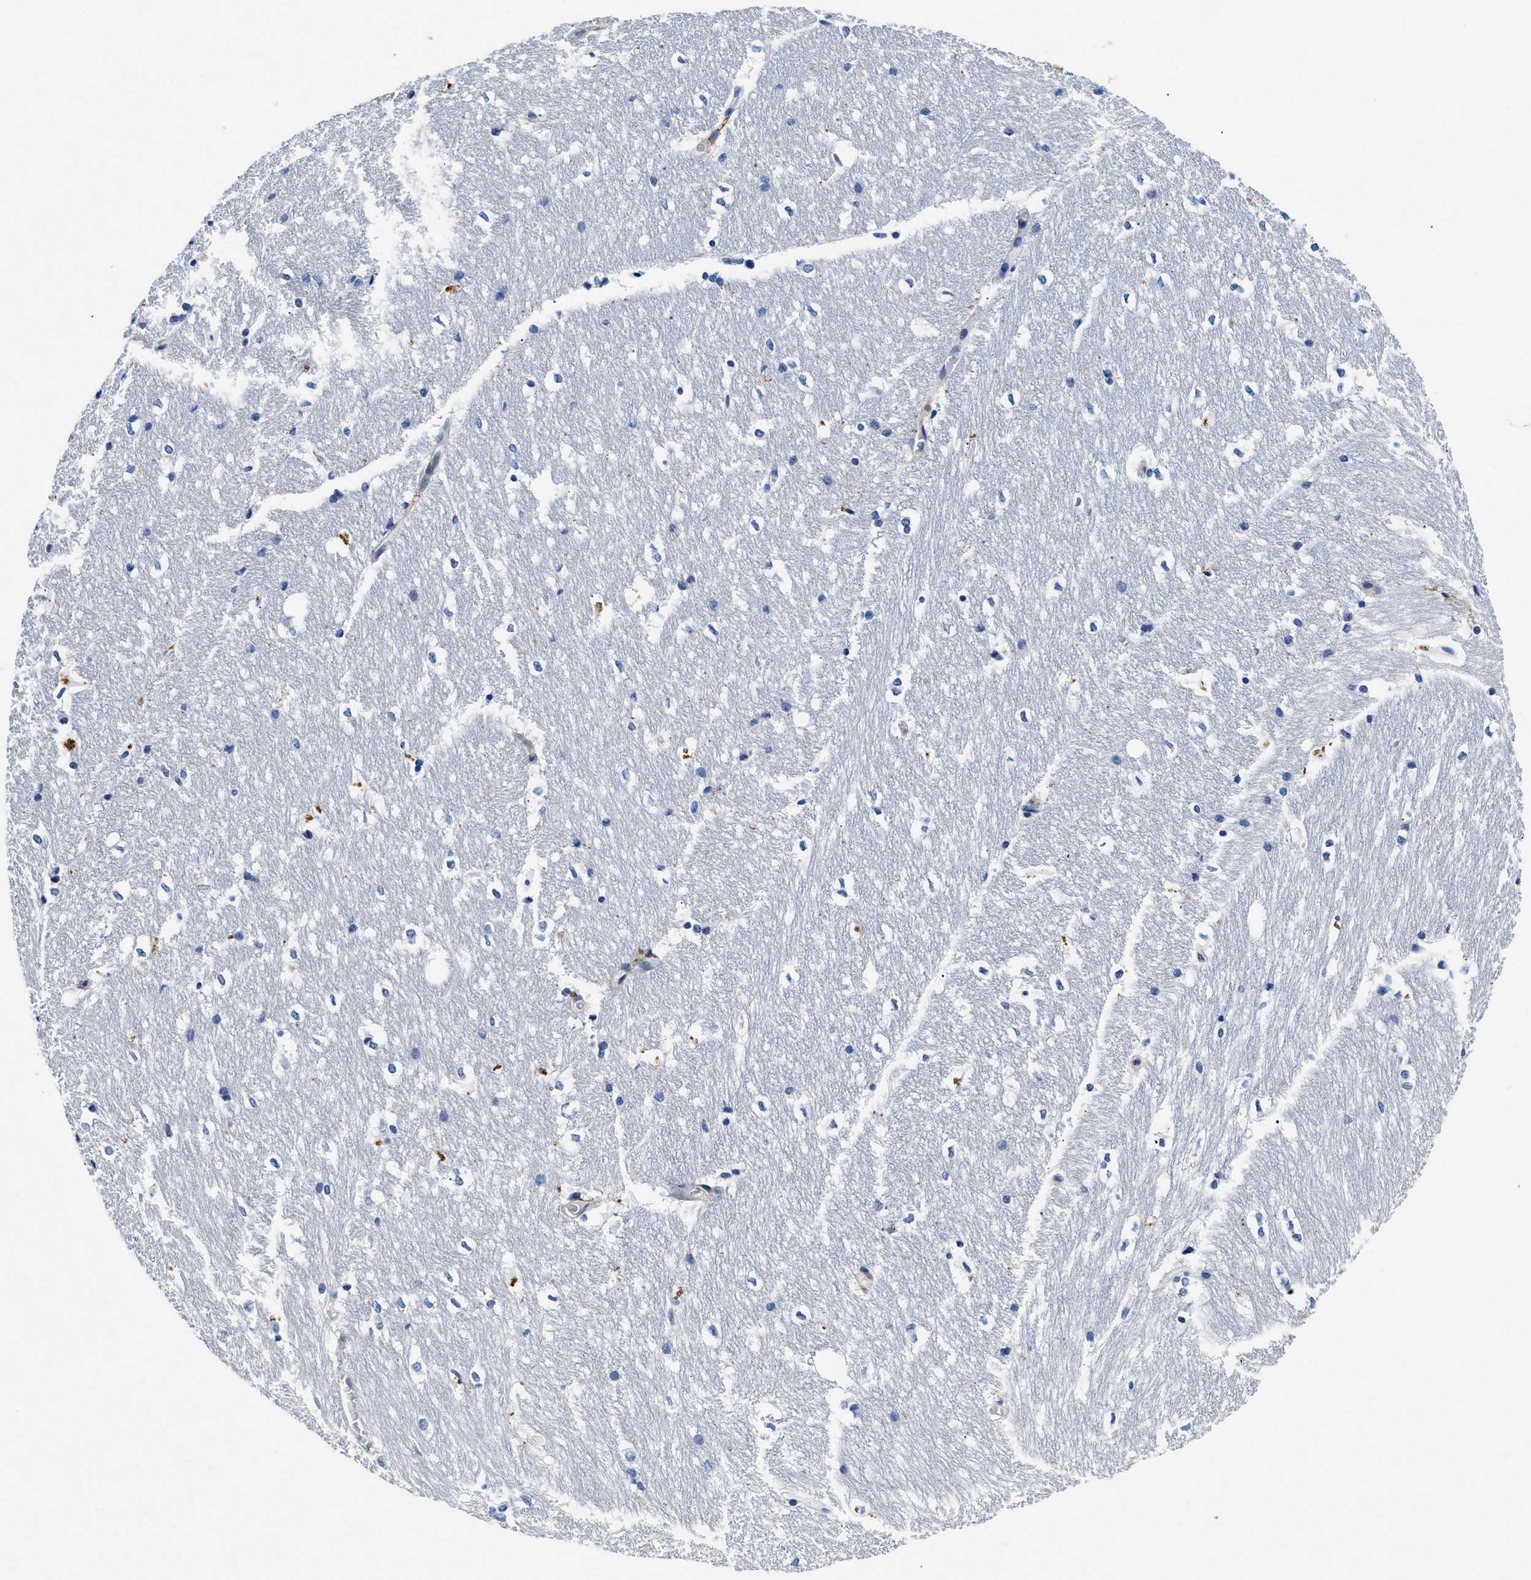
{"staining": {"intensity": "negative", "quantity": "none", "location": "none"}, "tissue": "hippocampus", "cell_type": "Glial cells", "image_type": "normal", "snomed": [{"axis": "morphology", "description": "Normal tissue, NOS"}, {"axis": "topography", "description": "Hippocampus"}], "caption": "Immunohistochemical staining of benign human hippocampus demonstrates no significant staining in glial cells.", "gene": "LAMA3", "patient": {"sex": "female", "age": 19}}